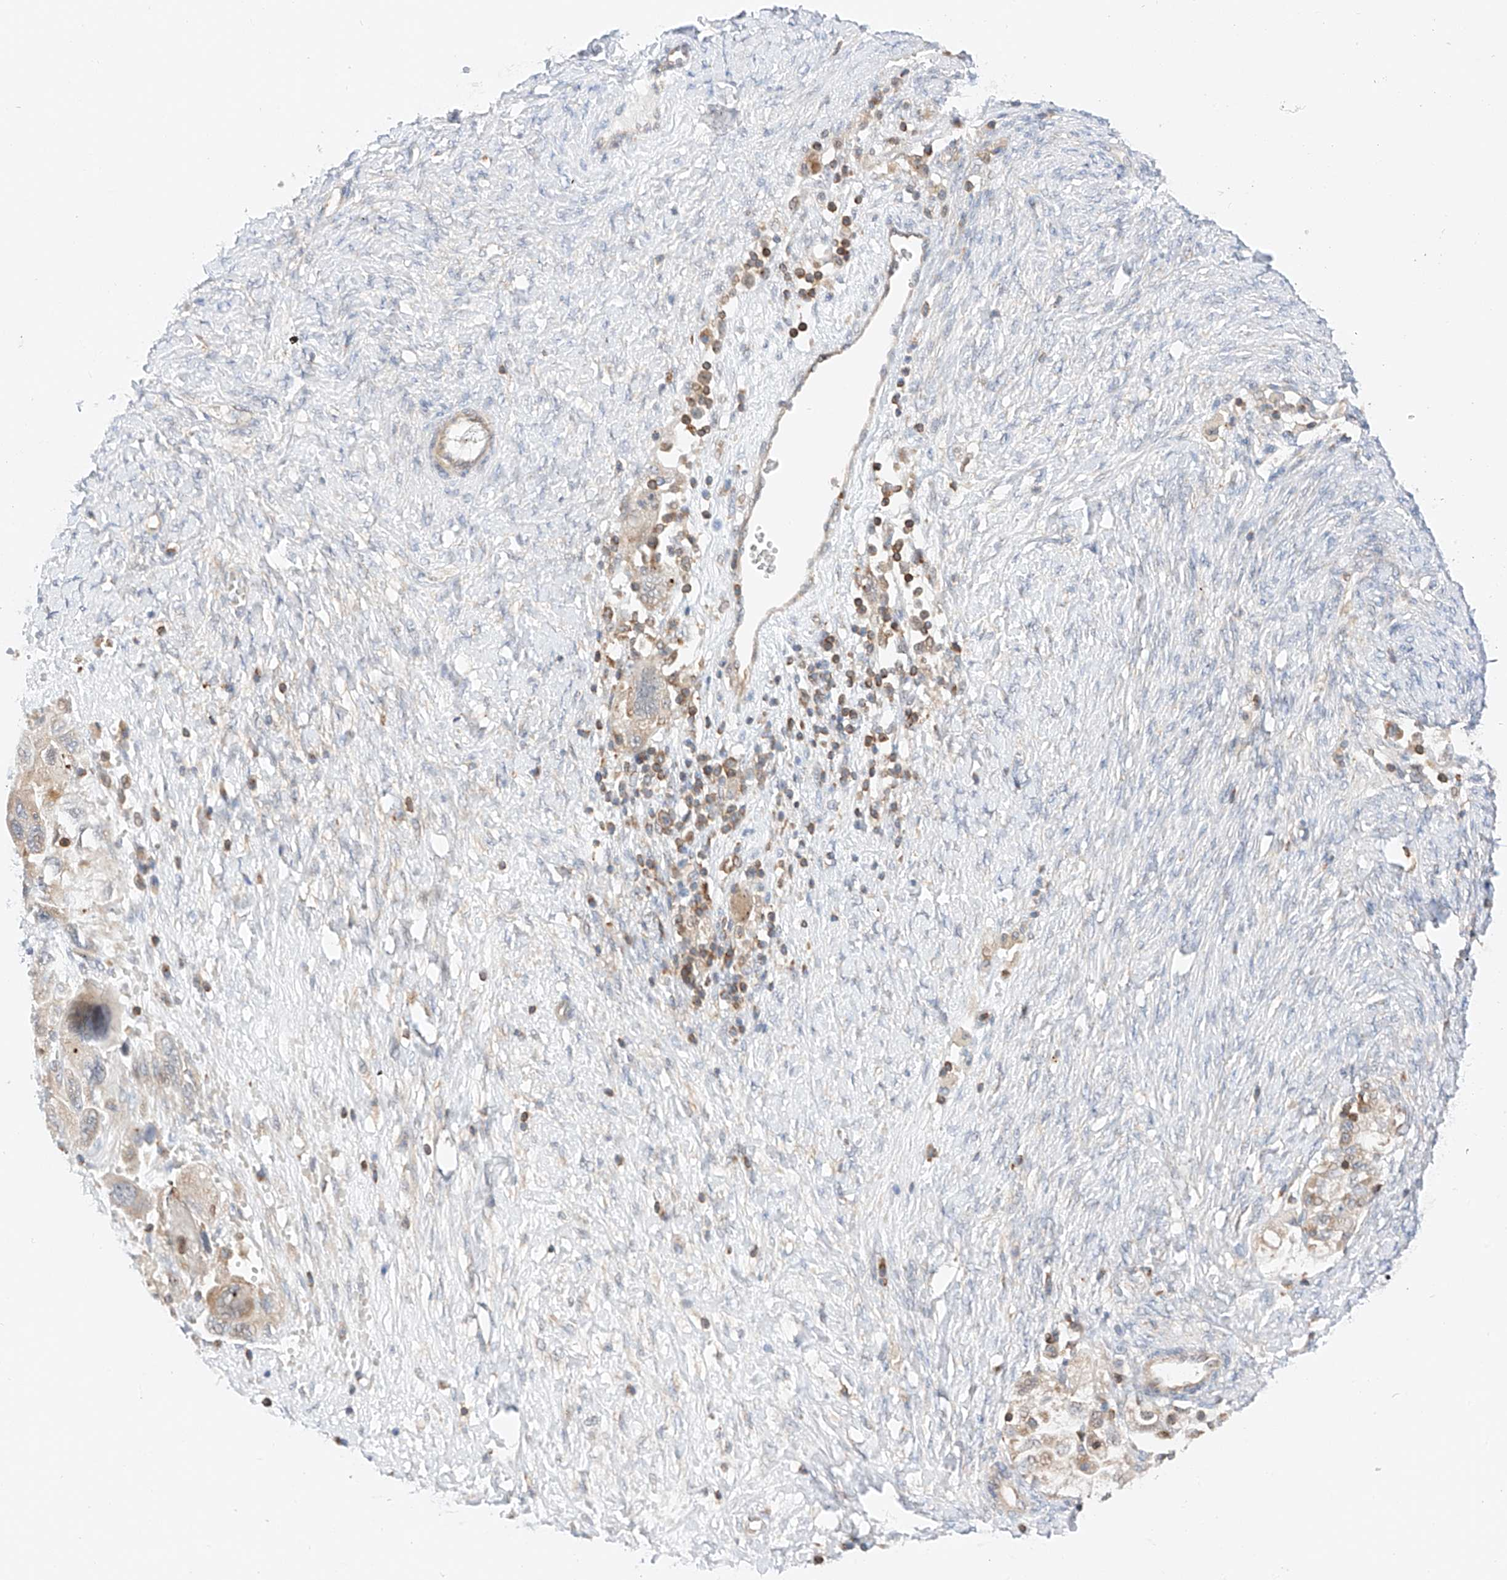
{"staining": {"intensity": "weak", "quantity": ">75%", "location": "cytoplasmic/membranous"}, "tissue": "ovarian cancer", "cell_type": "Tumor cells", "image_type": "cancer", "snomed": [{"axis": "morphology", "description": "Carcinoma, NOS"}, {"axis": "morphology", "description": "Cystadenocarcinoma, serous, NOS"}, {"axis": "topography", "description": "Ovary"}], "caption": "Weak cytoplasmic/membranous protein positivity is seen in about >75% of tumor cells in ovarian cancer (serous cystadenocarcinoma).", "gene": "MFN2", "patient": {"sex": "female", "age": 69}}